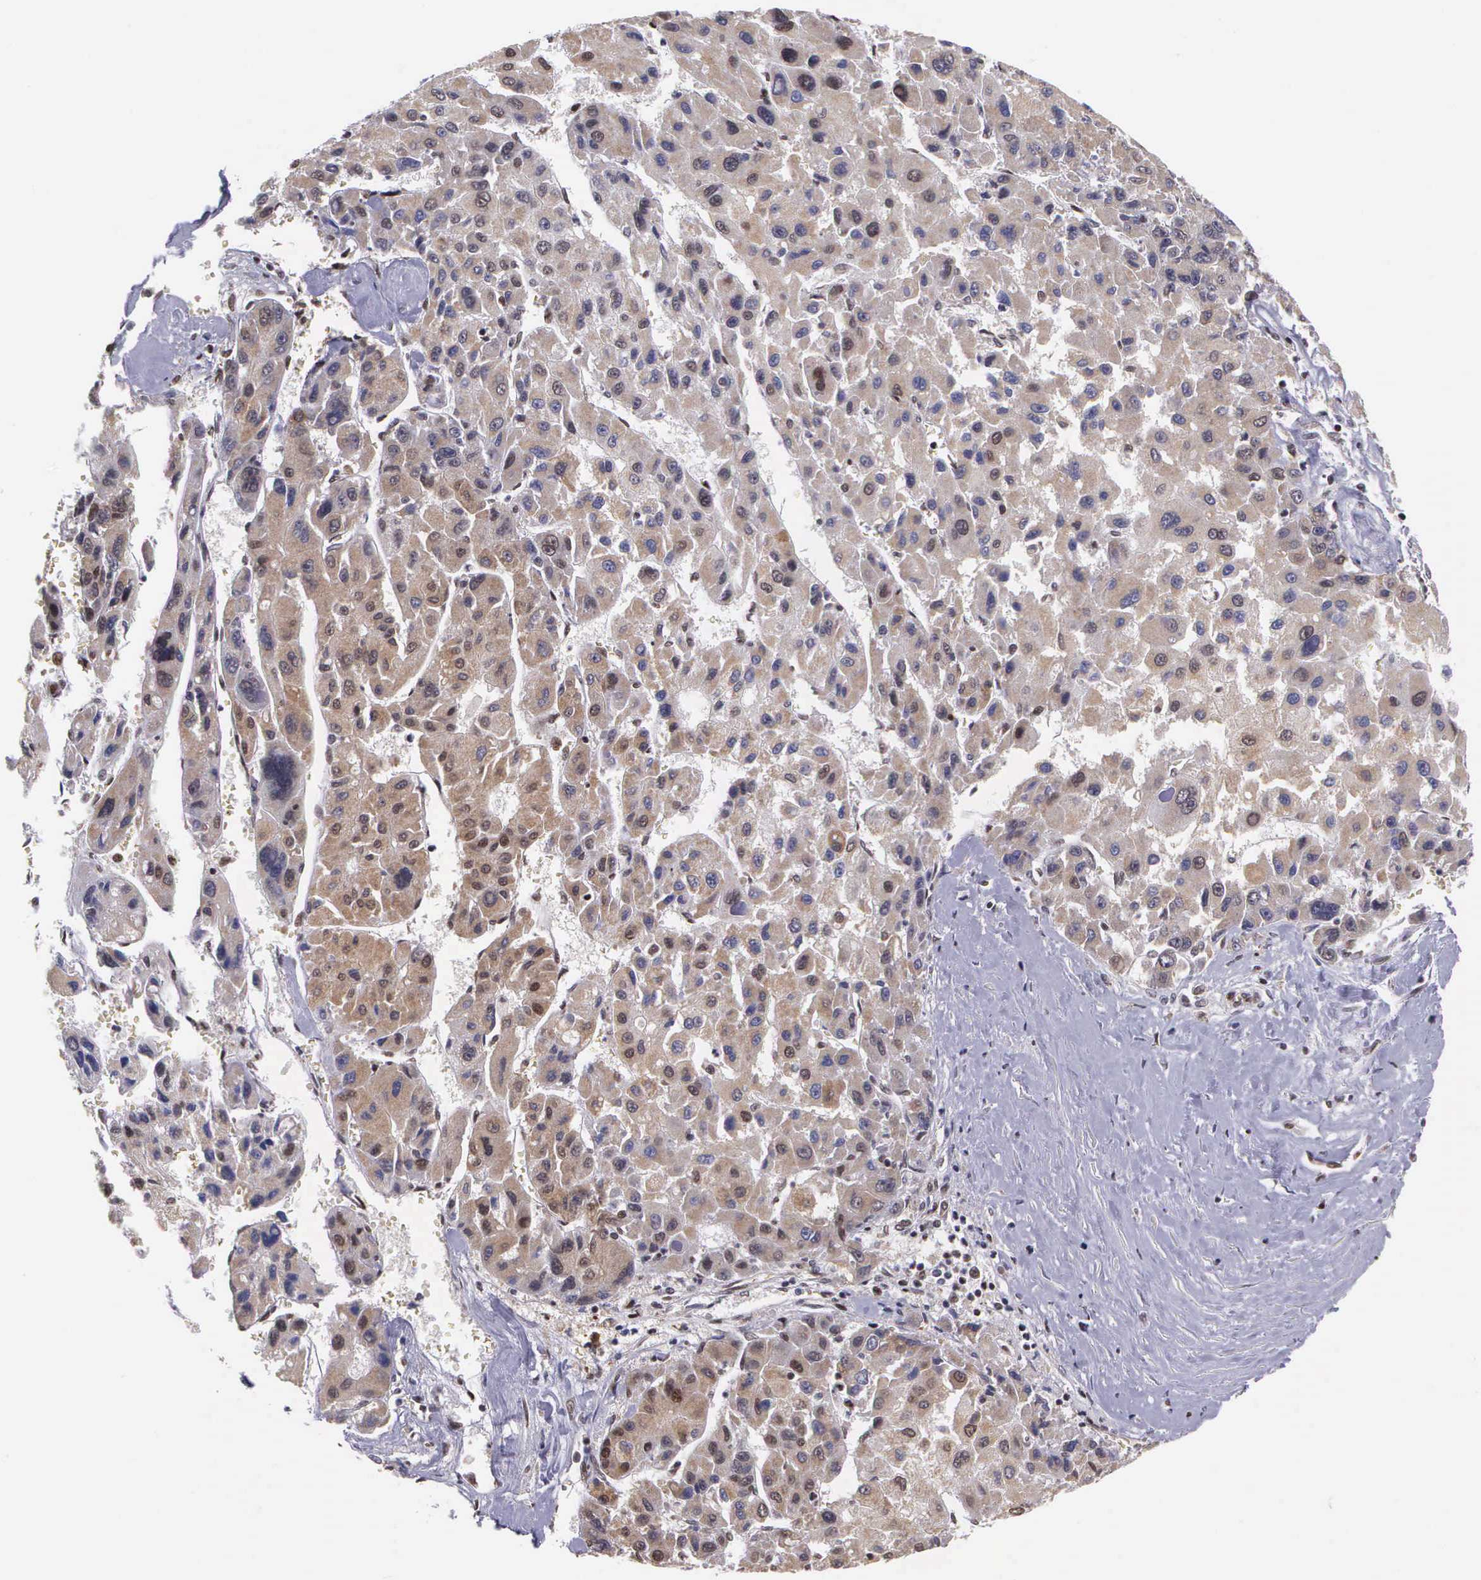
{"staining": {"intensity": "weak", "quantity": ">75%", "location": "cytoplasmic/membranous"}, "tissue": "liver cancer", "cell_type": "Tumor cells", "image_type": "cancer", "snomed": [{"axis": "morphology", "description": "Carcinoma, Hepatocellular, NOS"}, {"axis": "topography", "description": "Liver"}], "caption": "Immunohistochemistry (IHC) staining of liver cancer, which shows low levels of weak cytoplasmic/membranous staining in about >75% of tumor cells indicating weak cytoplasmic/membranous protein staining. The staining was performed using DAB (3,3'-diaminobenzidine) (brown) for protein detection and nuclei were counterstained in hematoxylin (blue).", "gene": "SLC25A21", "patient": {"sex": "male", "age": 64}}